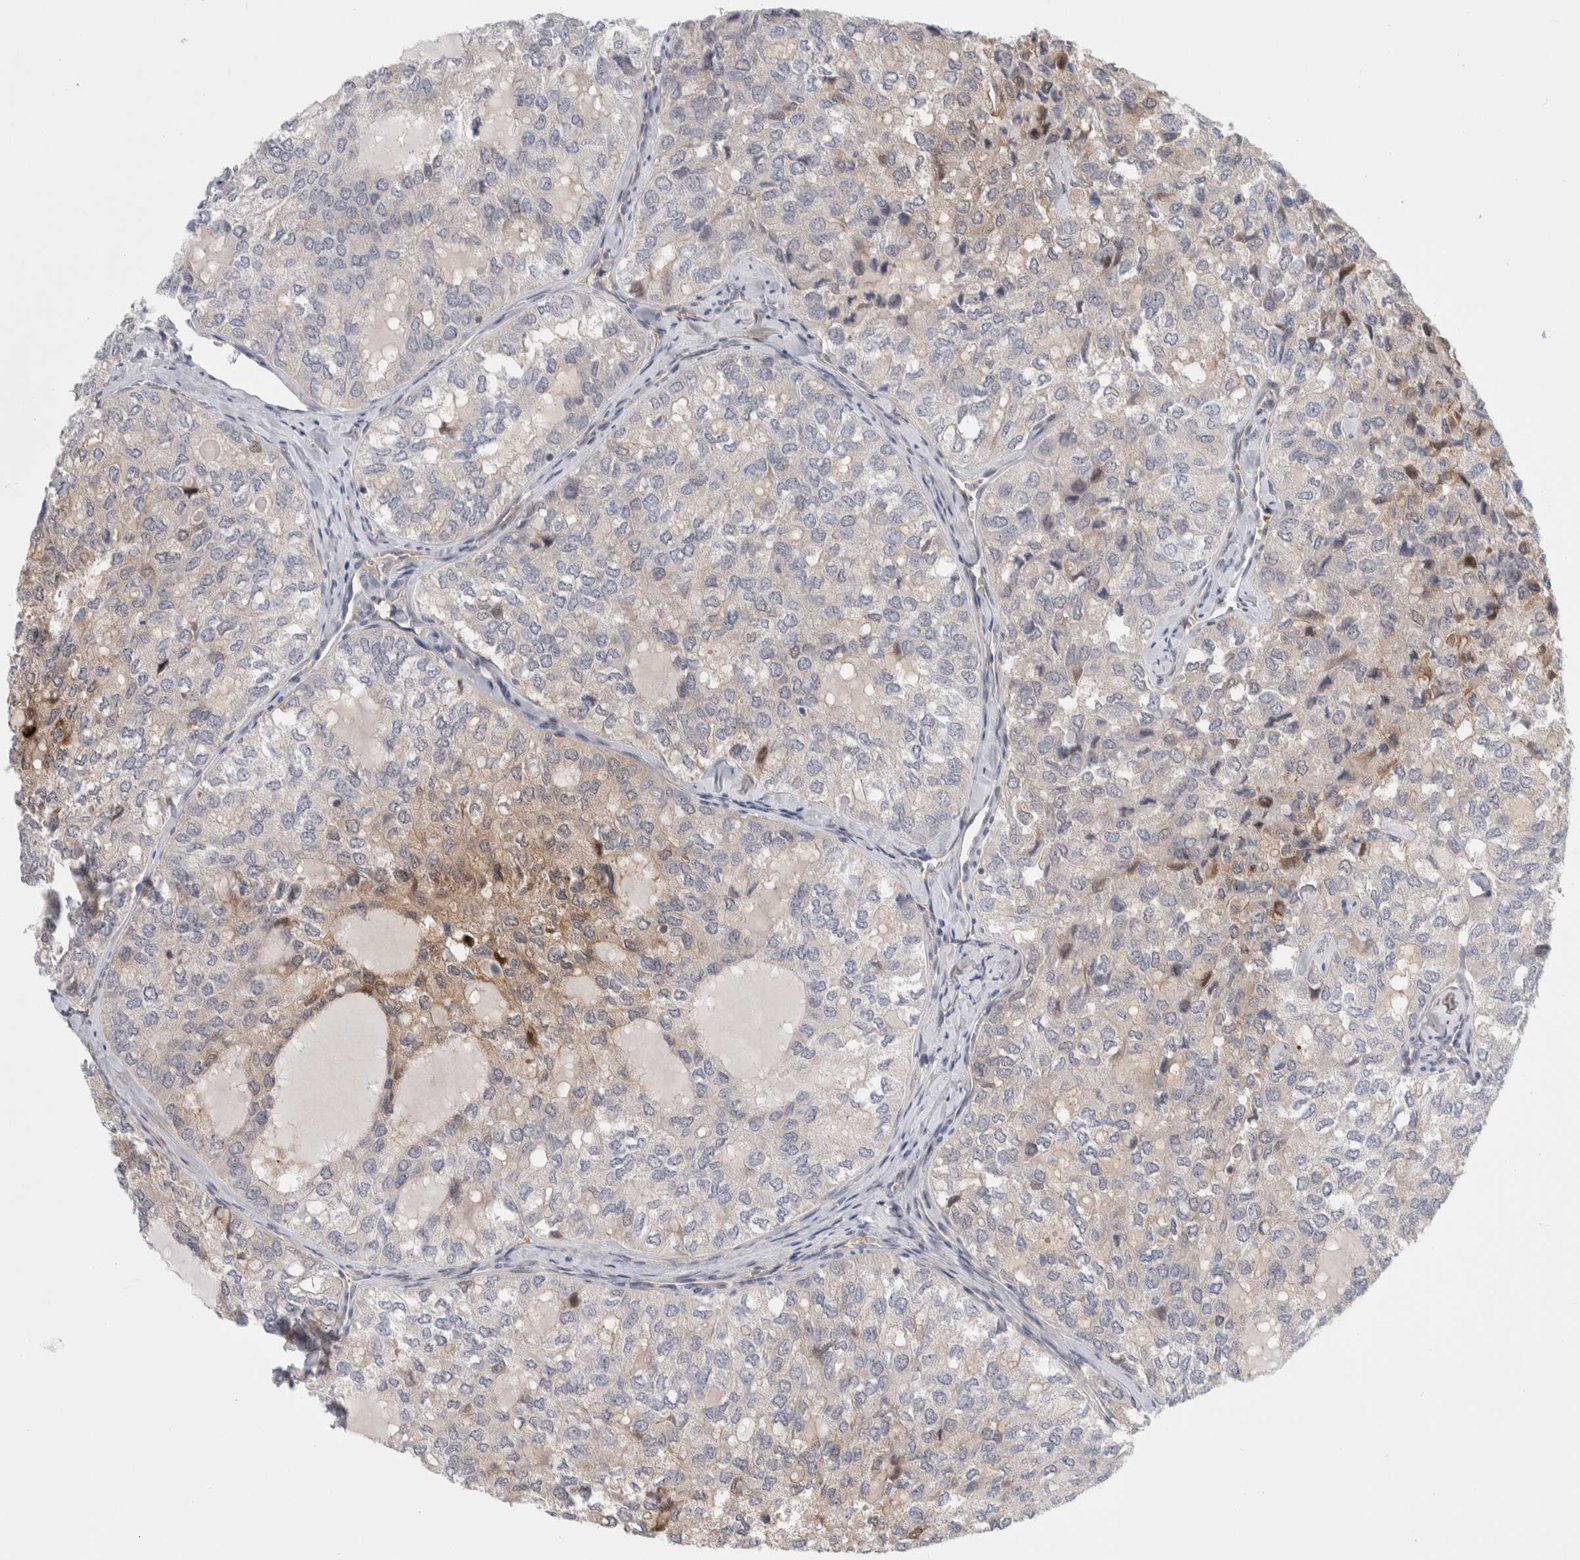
{"staining": {"intensity": "weak", "quantity": "<25%", "location": "cytoplasmic/membranous"}, "tissue": "thyroid cancer", "cell_type": "Tumor cells", "image_type": "cancer", "snomed": [{"axis": "morphology", "description": "Follicular adenoma carcinoma, NOS"}, {"axis": "topography", "description": "Thyroid gland"}], "caption": "DAB (3,3'-diaminobenzidine) immunohistochemical staining of human thyroid follicular adenoma carcinoma displays no significant expression in tumor cells.", "gene": "ZNF862", "patient": {"sex": "male", "age": 75}}